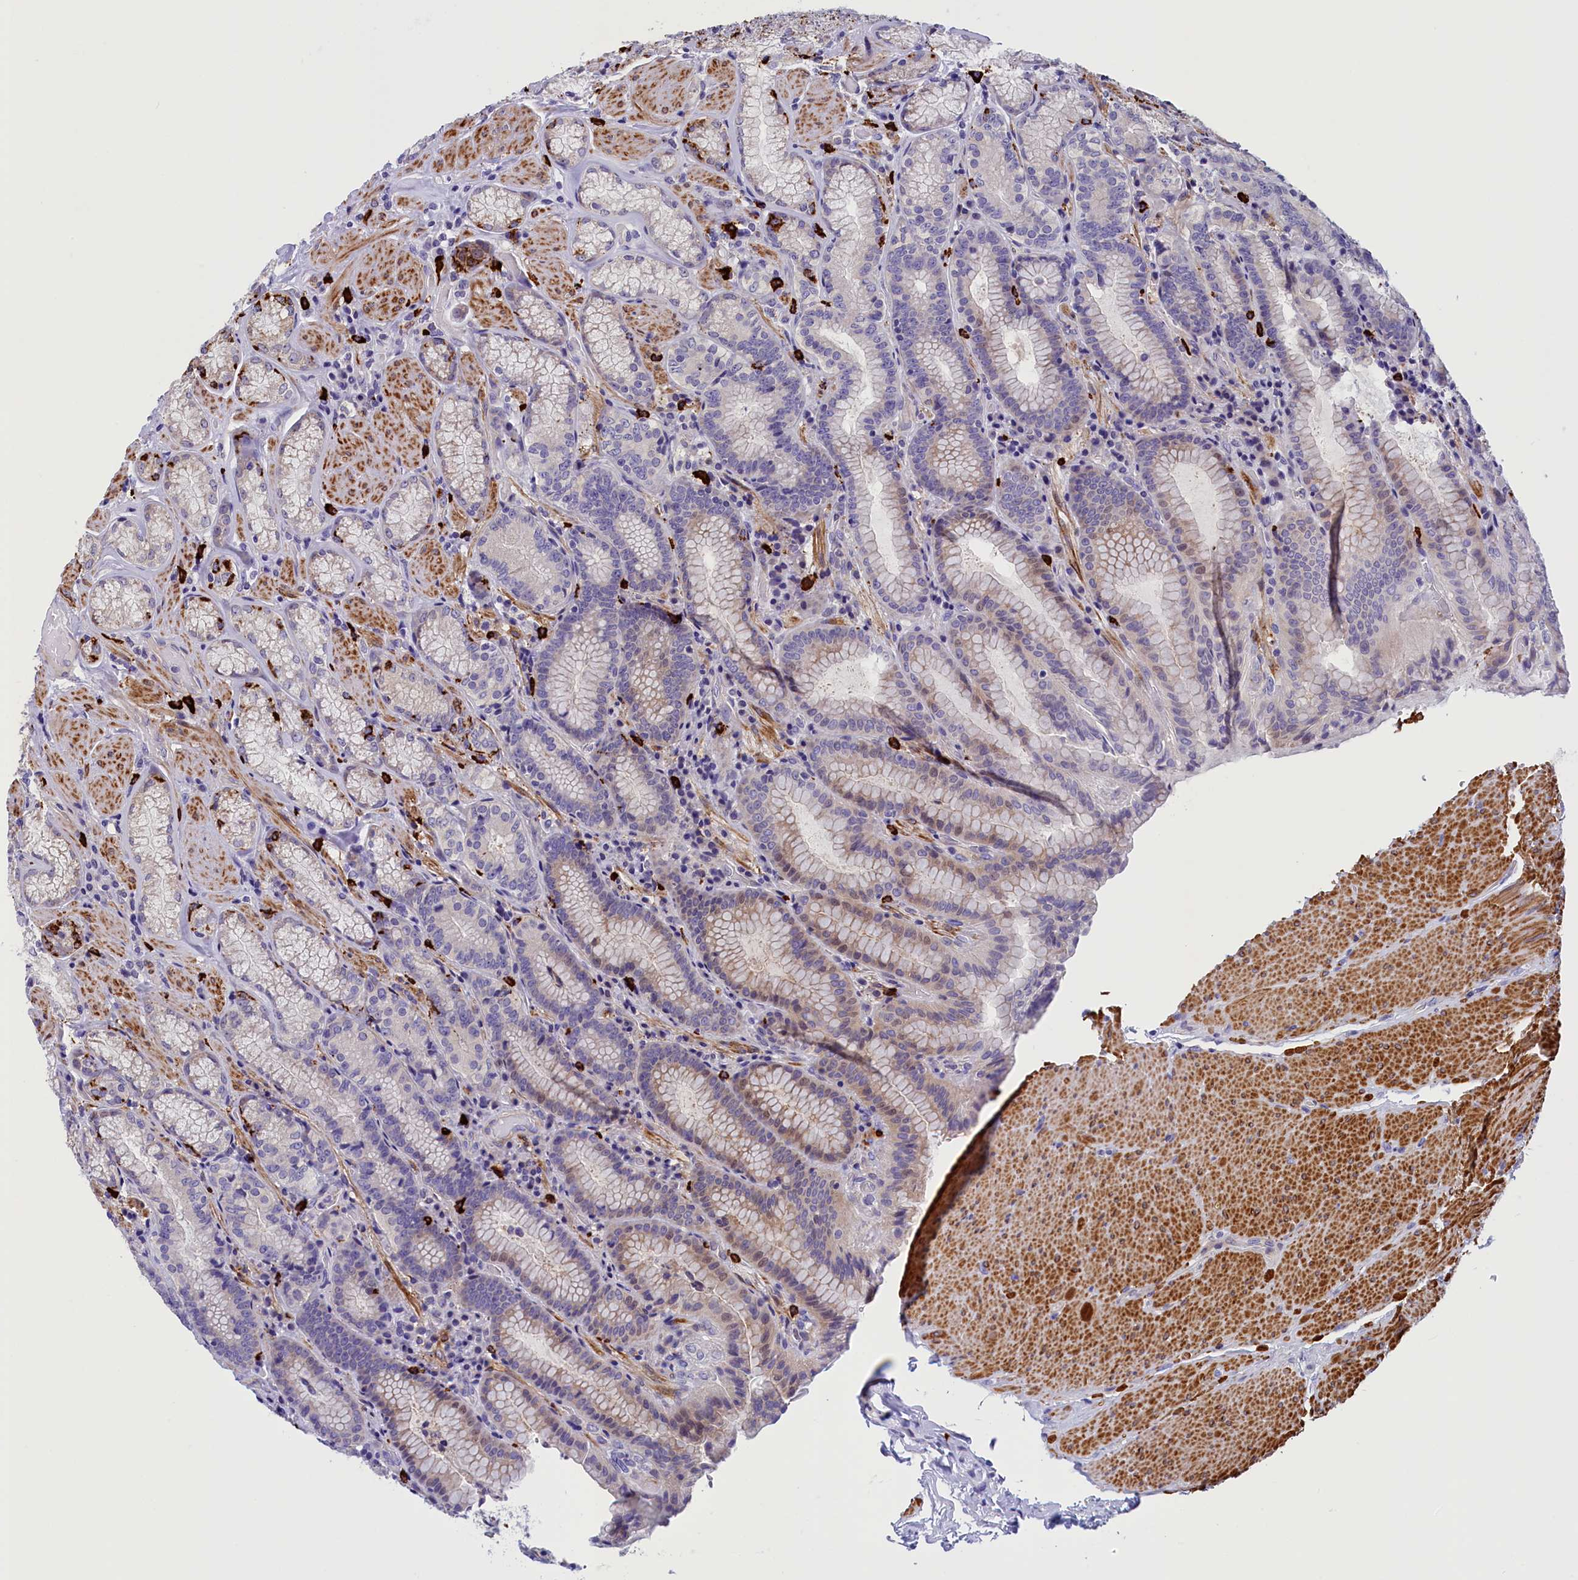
{"staining": {"intensity": "strong", "quantity": "25%-75%", "location": "cytoplasmic/membranous"}, "tissue": "stomach", "cell_type": "Glandular cells", "image_type": "normal", "snomed": [{"axis": "morphology", "description": "Normal tissue, NOS"}, {"axis": "topography", "description": "Stomach, upper"}, {"axis": "topography", "description": "Stomach, lower"}], "caption": "The photomicrograph displays immunohistochemical staining of unremarkable stomach. There is strong cytoplasmic/membranous staining is seen in about 25%-75% of glandular cells.", "gene": "RTTN", "patient": {"sex": "female", "age": 76}}